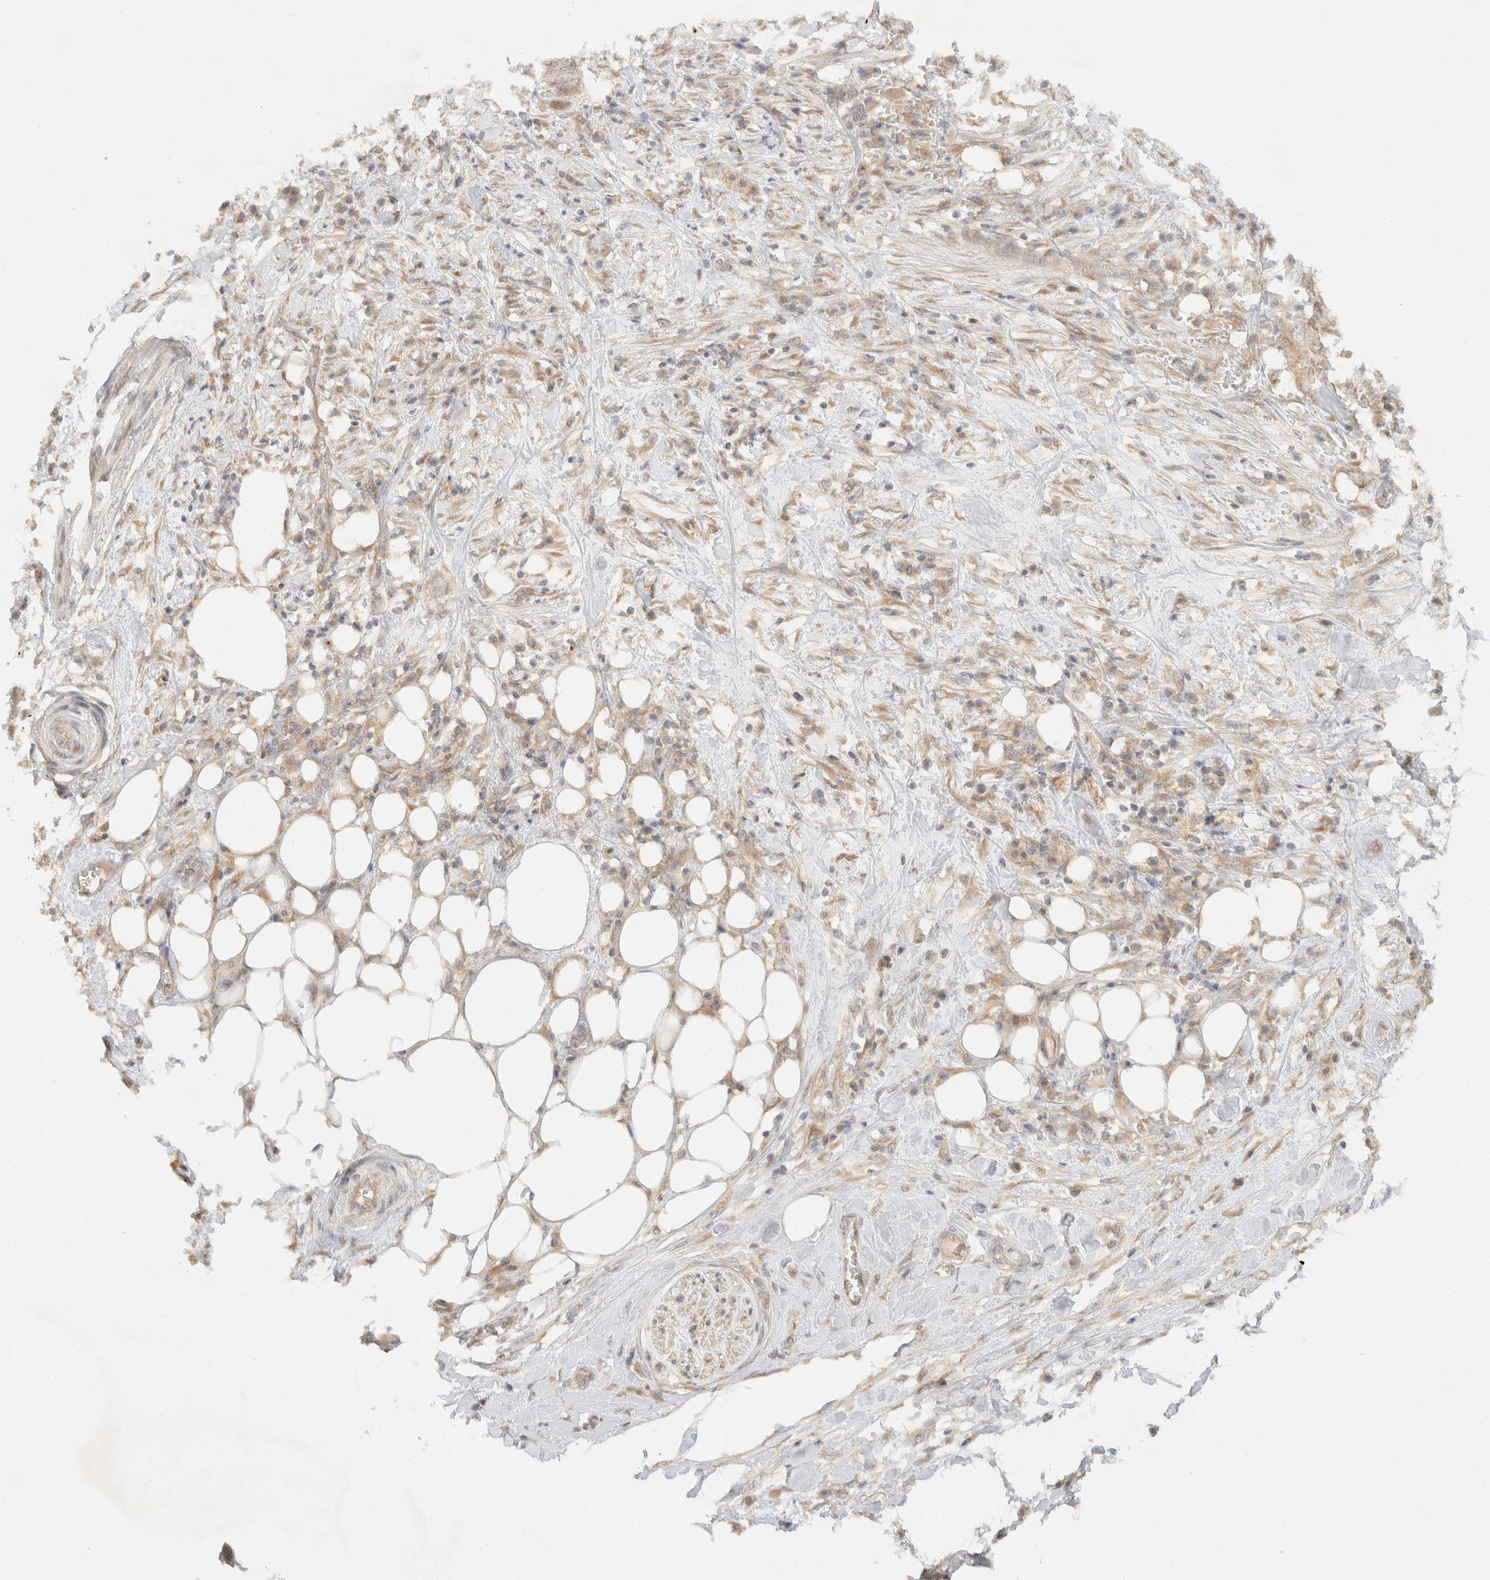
{"staining": {"intensity": "weak", "quantity": ">75%", "location": "cytoplasmic/membranous"}, "tissue": "pancreatic cancer", "cell_type": "Tumor cells", "image_type": "cancer", "snomed": [{"axis": "morphology", "description": "Adenocarcinoma, NOS"}, {"axis": "topography", "description": "Pancreas"}], "caption": "About >75% of tumor cells in human pancreatic cancer (adenocarcinoma) display weak cytoplasmic/membranous protein expression as visualized by brown immunohistochemical staining.", "gene": "TACC1", "patient": {"sex": "female", "age": 78}}